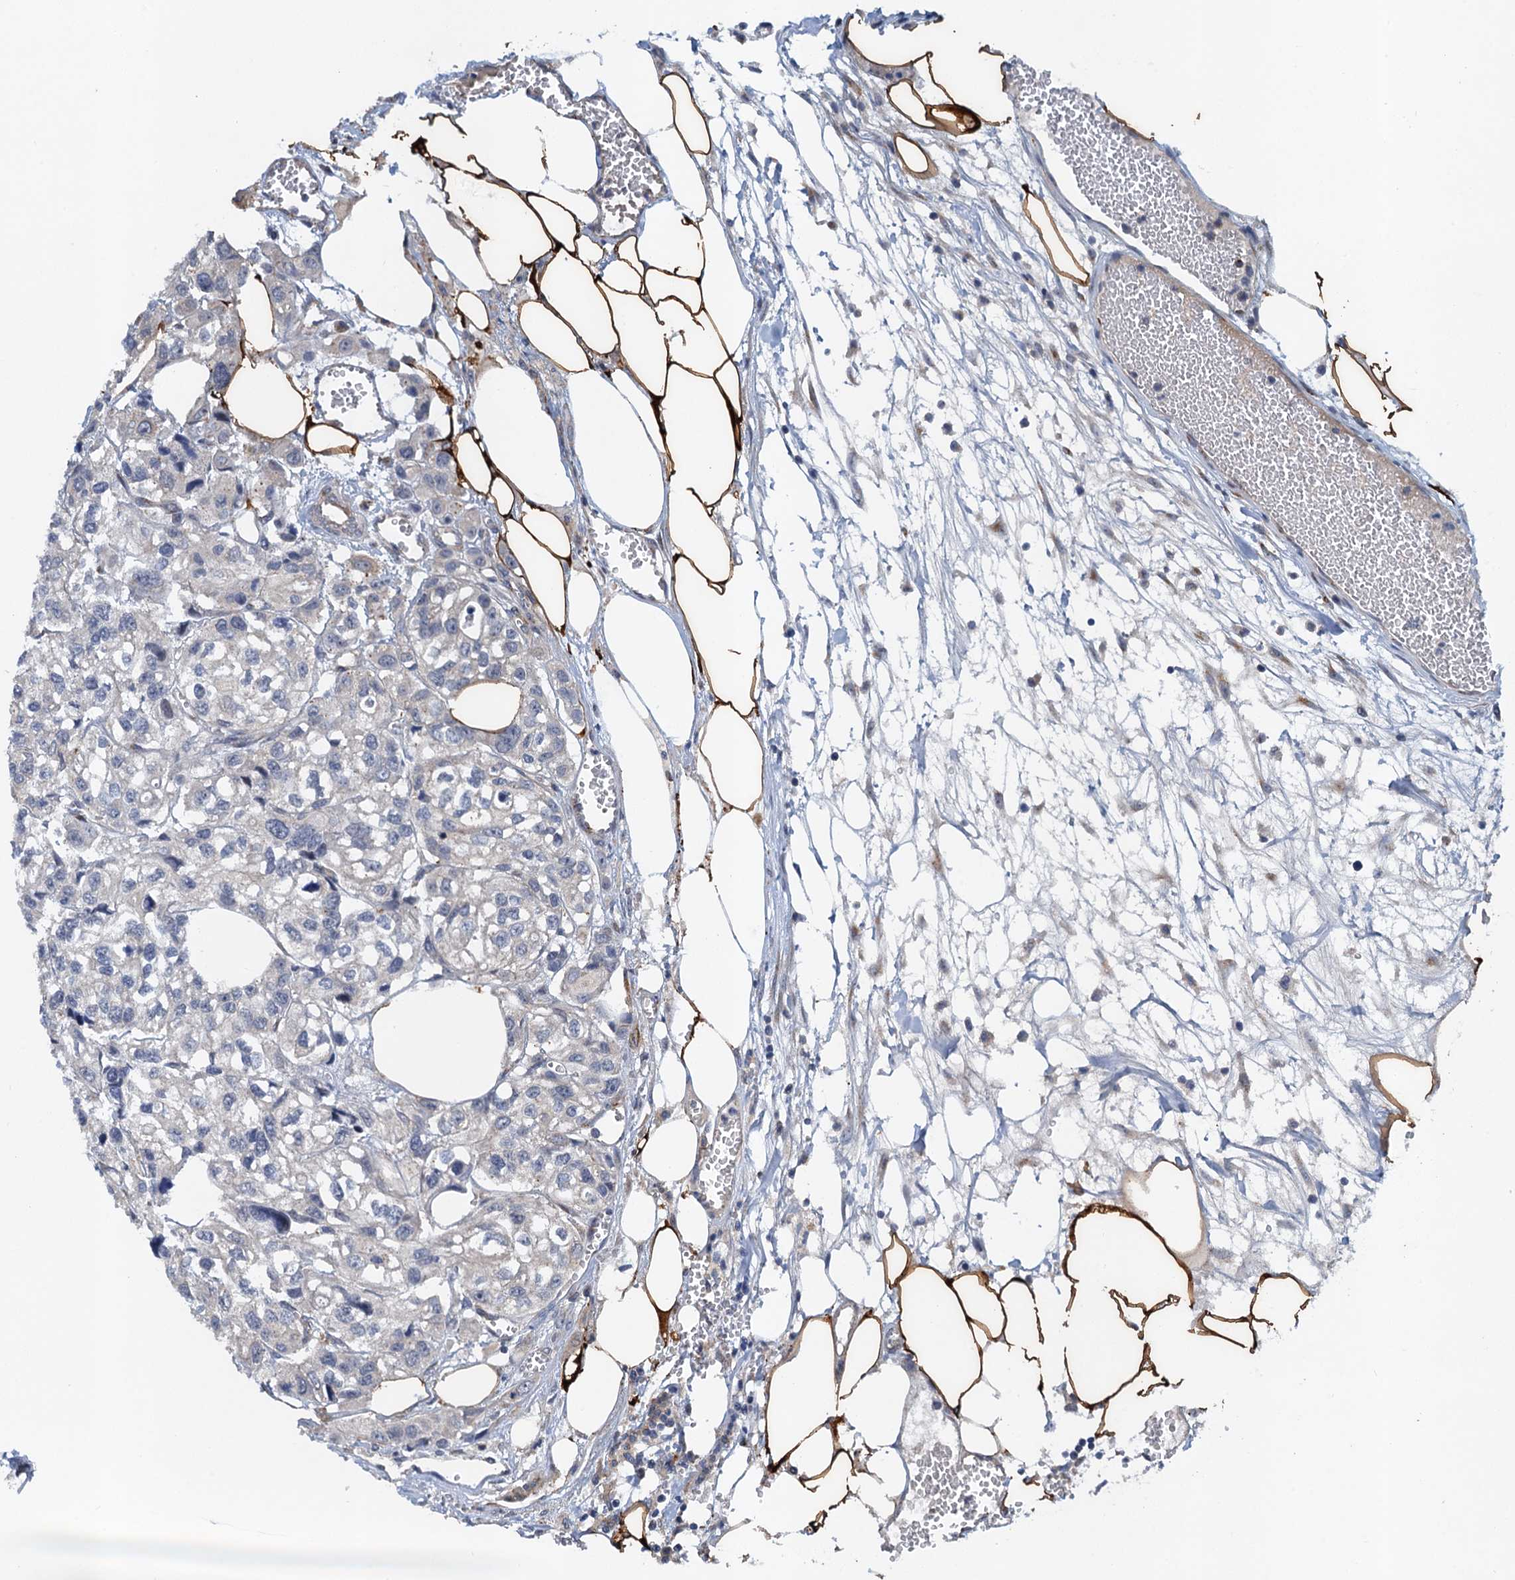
{"staining": {"intensity": "negative", "quantity": "none", "location": "none"}, "tissue": "urothelial cancer", "cell_type": "Tumor cells", "image_type": "cancer", "snomed": [{"axis": "morphology", "description": "Urothelial carcinoma, High grade"}, {"axis": "topography", "description": "Urinary bladder"}], "caption": "DAB (3,3'-diaminobenzidine) immunohistochemical staining of urothelial carcinoma (high-grade) exhibits no significant staining in tumor cells.", "gene": "NBEA", "patient": {"sex": "male", "age": 67}}